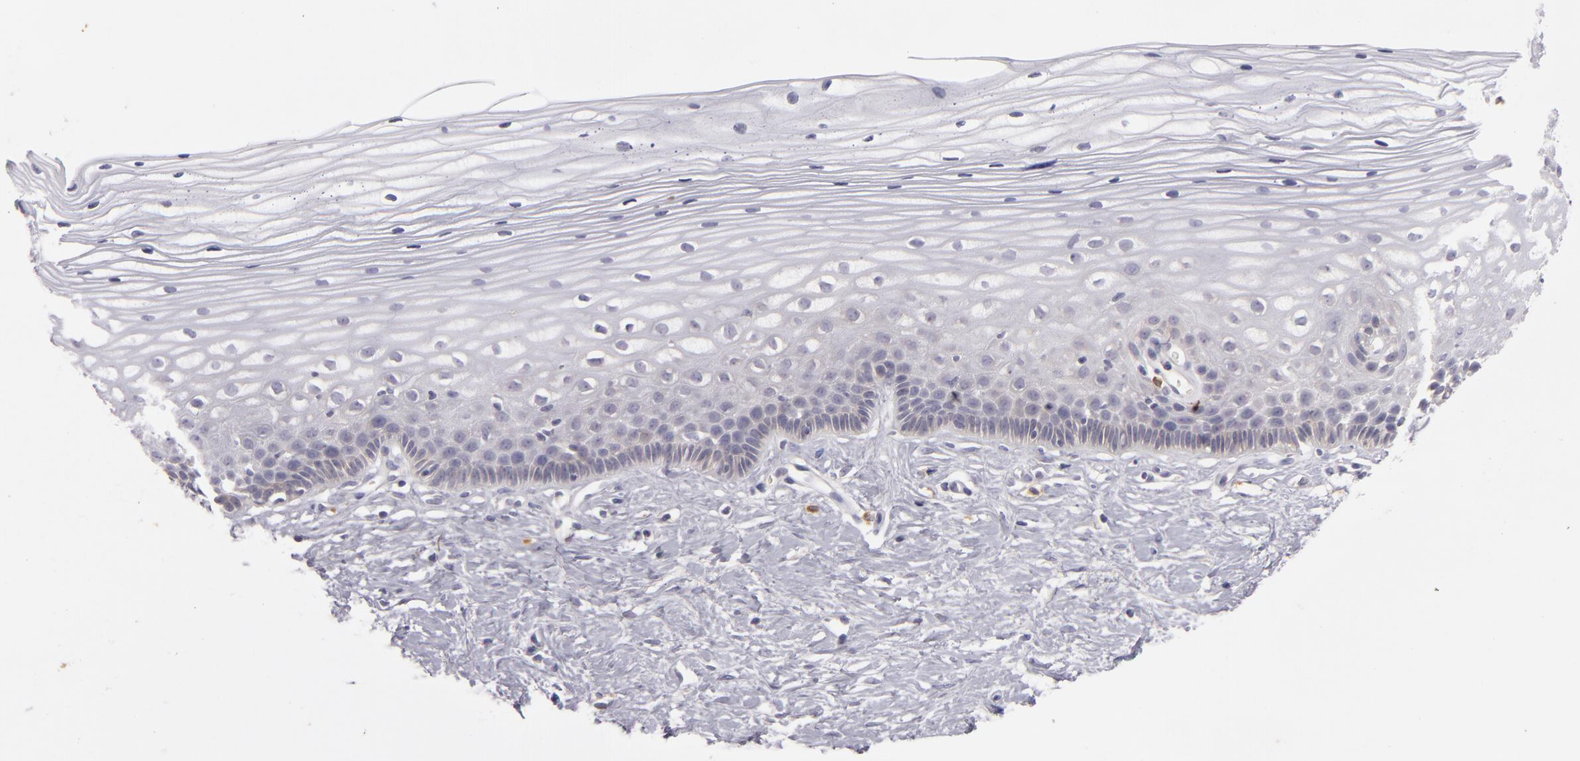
{"staining": {"intensity": "moderate", "quantity": "25%-75%", "location": "cytoplasmic/membranous"}, "tissue": "cervix", "cell_type": "Glandular cells", "image_type": "normal", "snomed": [{"axis": "morphology", "description": "Normal tissue, NOS"}, {"axis": "topography", "description": "Cervix"}], "caption": "IHC image of normal cervix: human cervix stained using immunohistochemistry (IHC) reveals medium levels of moderate protein expression localized specifically in the cytoplasmic/membranous of glandular cells, appearing as a cytoplasmic/membranous brown color.", "gene": "CD83", "patient": {"sex": "female", "age": 40}}